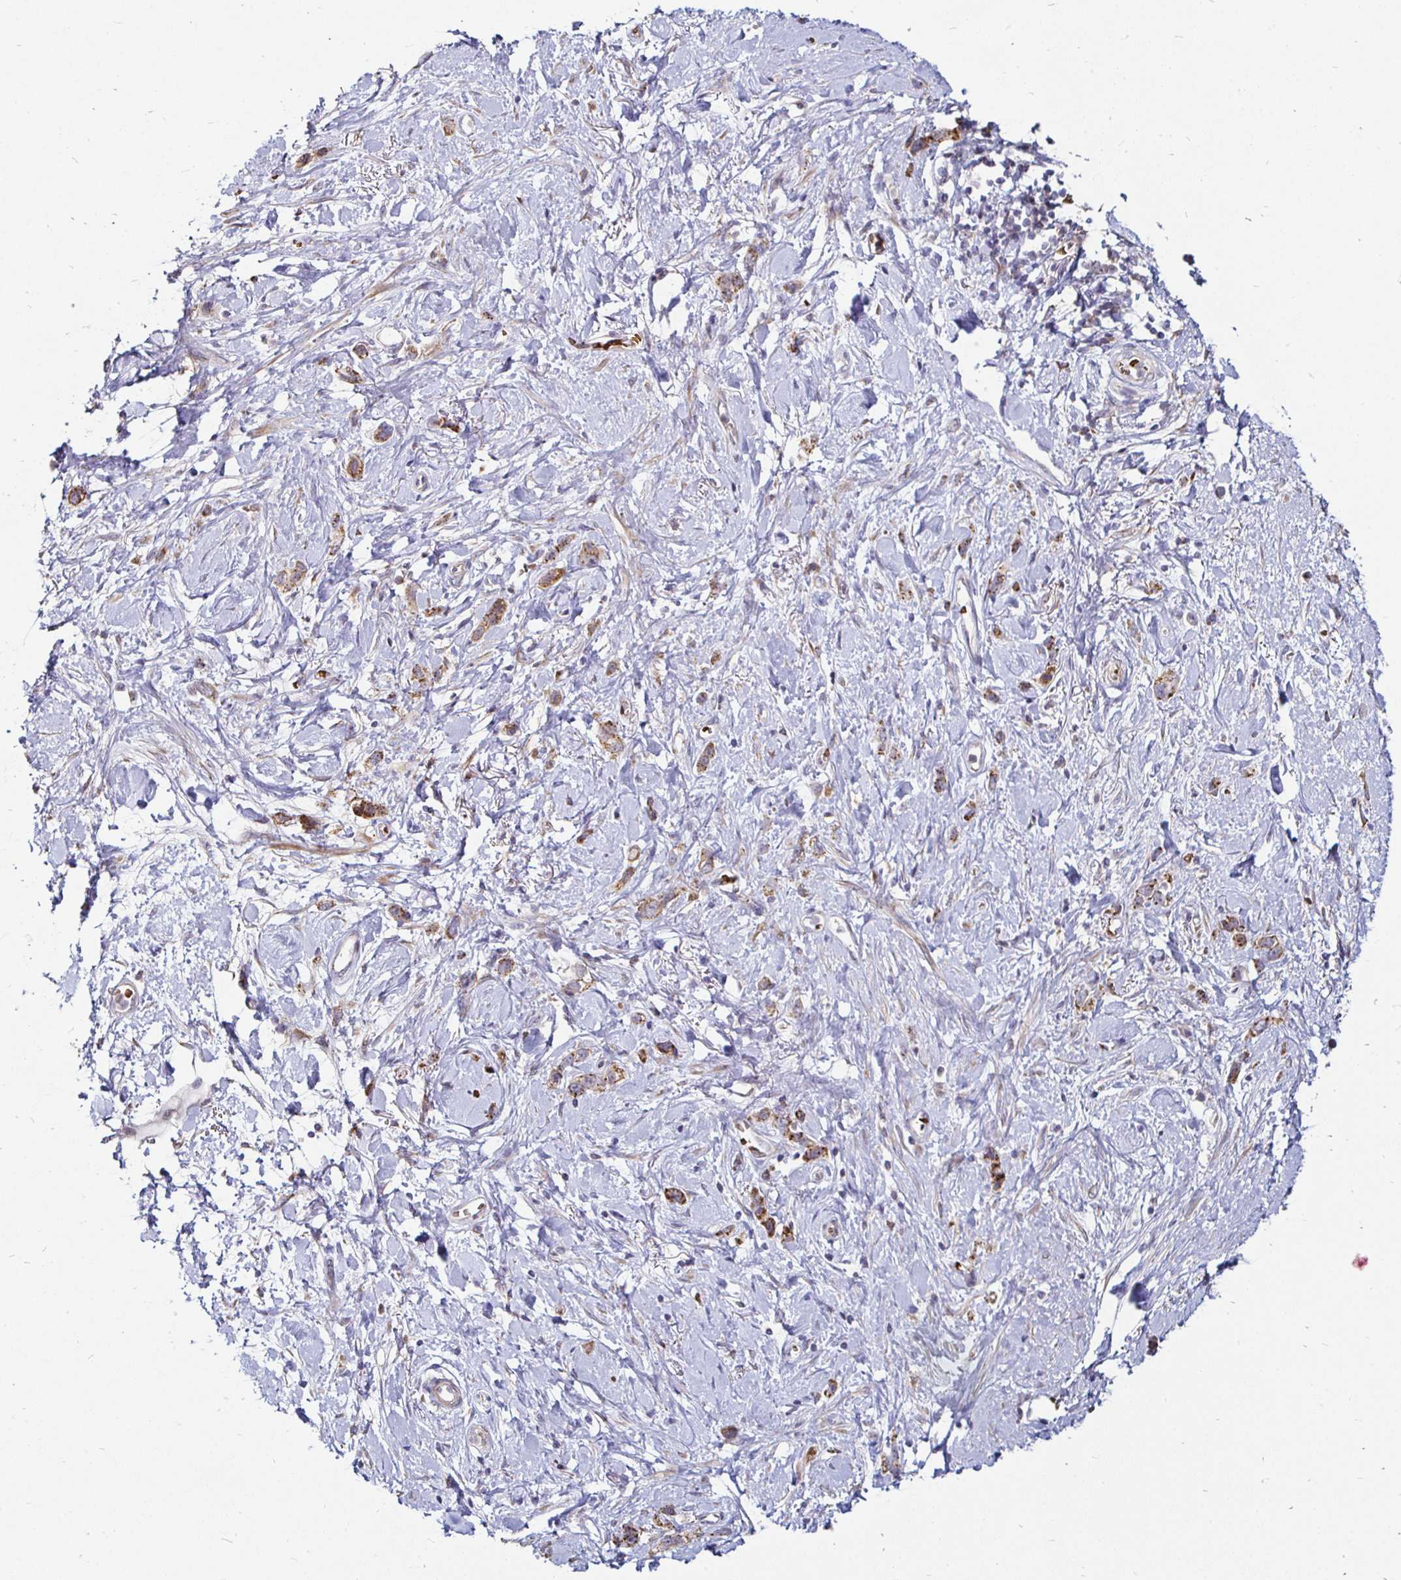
{"staining": {"intensity": "moderate", "quantity": "25%-75%", "location": "cytoplasmic/membranous"}, "tissue": "stomach cancer", "cell_type": "Tumor cells", "image_type": "cancer", "snomed": [{"axis": "morphology", "description": "Adenocarcinoma, NOS"}, {"axis": "topography", "description": "Stomach"}], "caption": "DAB immunohistochemical staining of adenocarcinoma (stomach) reveals moderate cytoplasmic/membranous protein positivity in about 25%-75% of tumor cells.", "gene": "ATG3", "patient": {"sex": "female", "age": 65}}